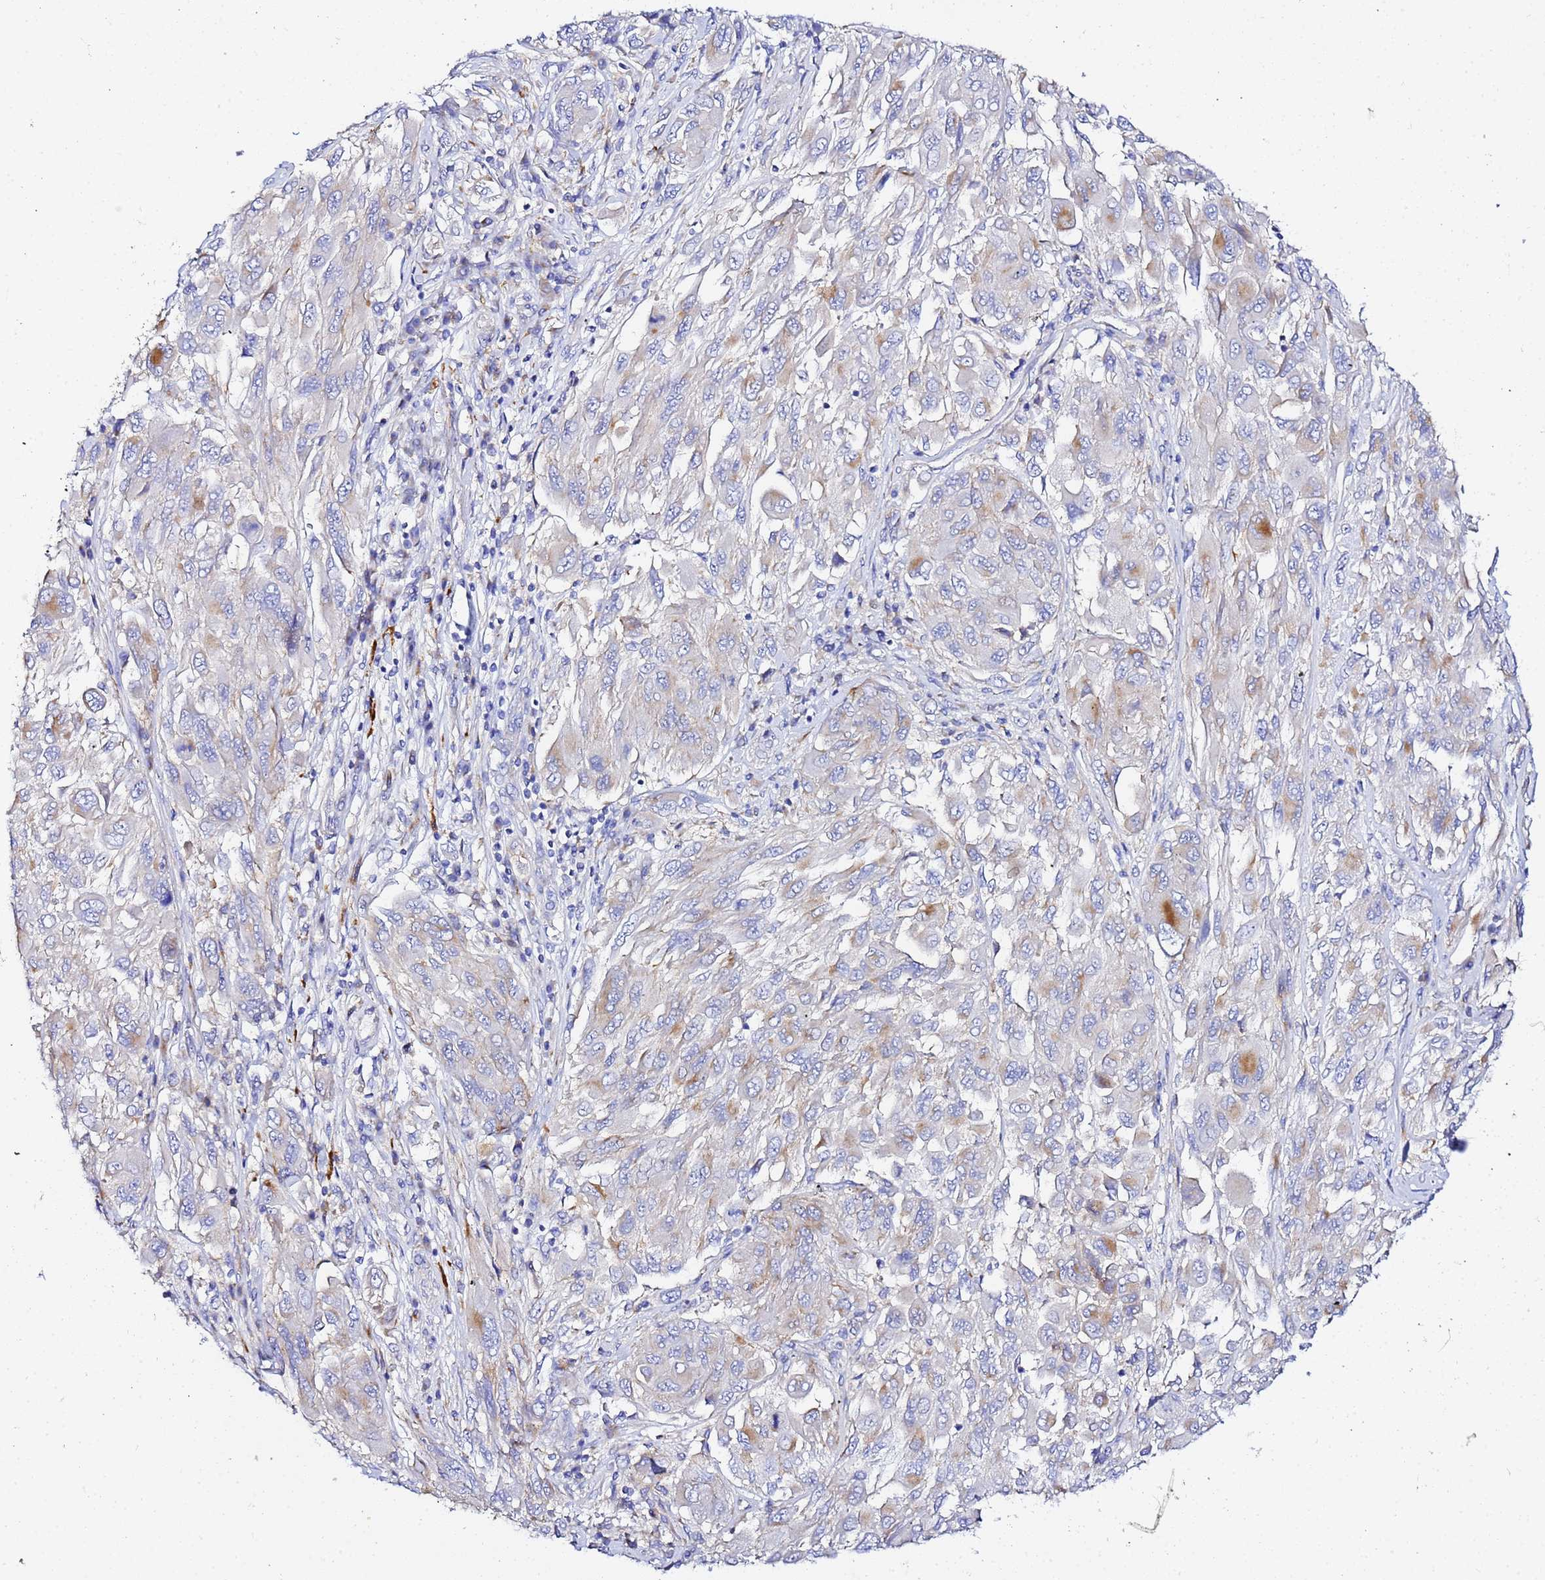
{"staining": {"intensity": "weak", "quantity": "25%-75%", "location": "cytoplasmic/membranous"}, "tissue": "melanoma", "cell_type": "Tumor cells", "image_type": "cancer", "snomed": [{"axis": "morphology", "description": "Malignant melanoma, NOS"}, {"axis": "topography", "description": "Skin"}], "caption": "Immunohistochemical staining of human malignant melanoma reveals weak cytoplasmic/membranous protein staining in about 25%-75% of tumor cells.", "gene": "VTI1B", "patient": {"sex": "female", "age": 91}}